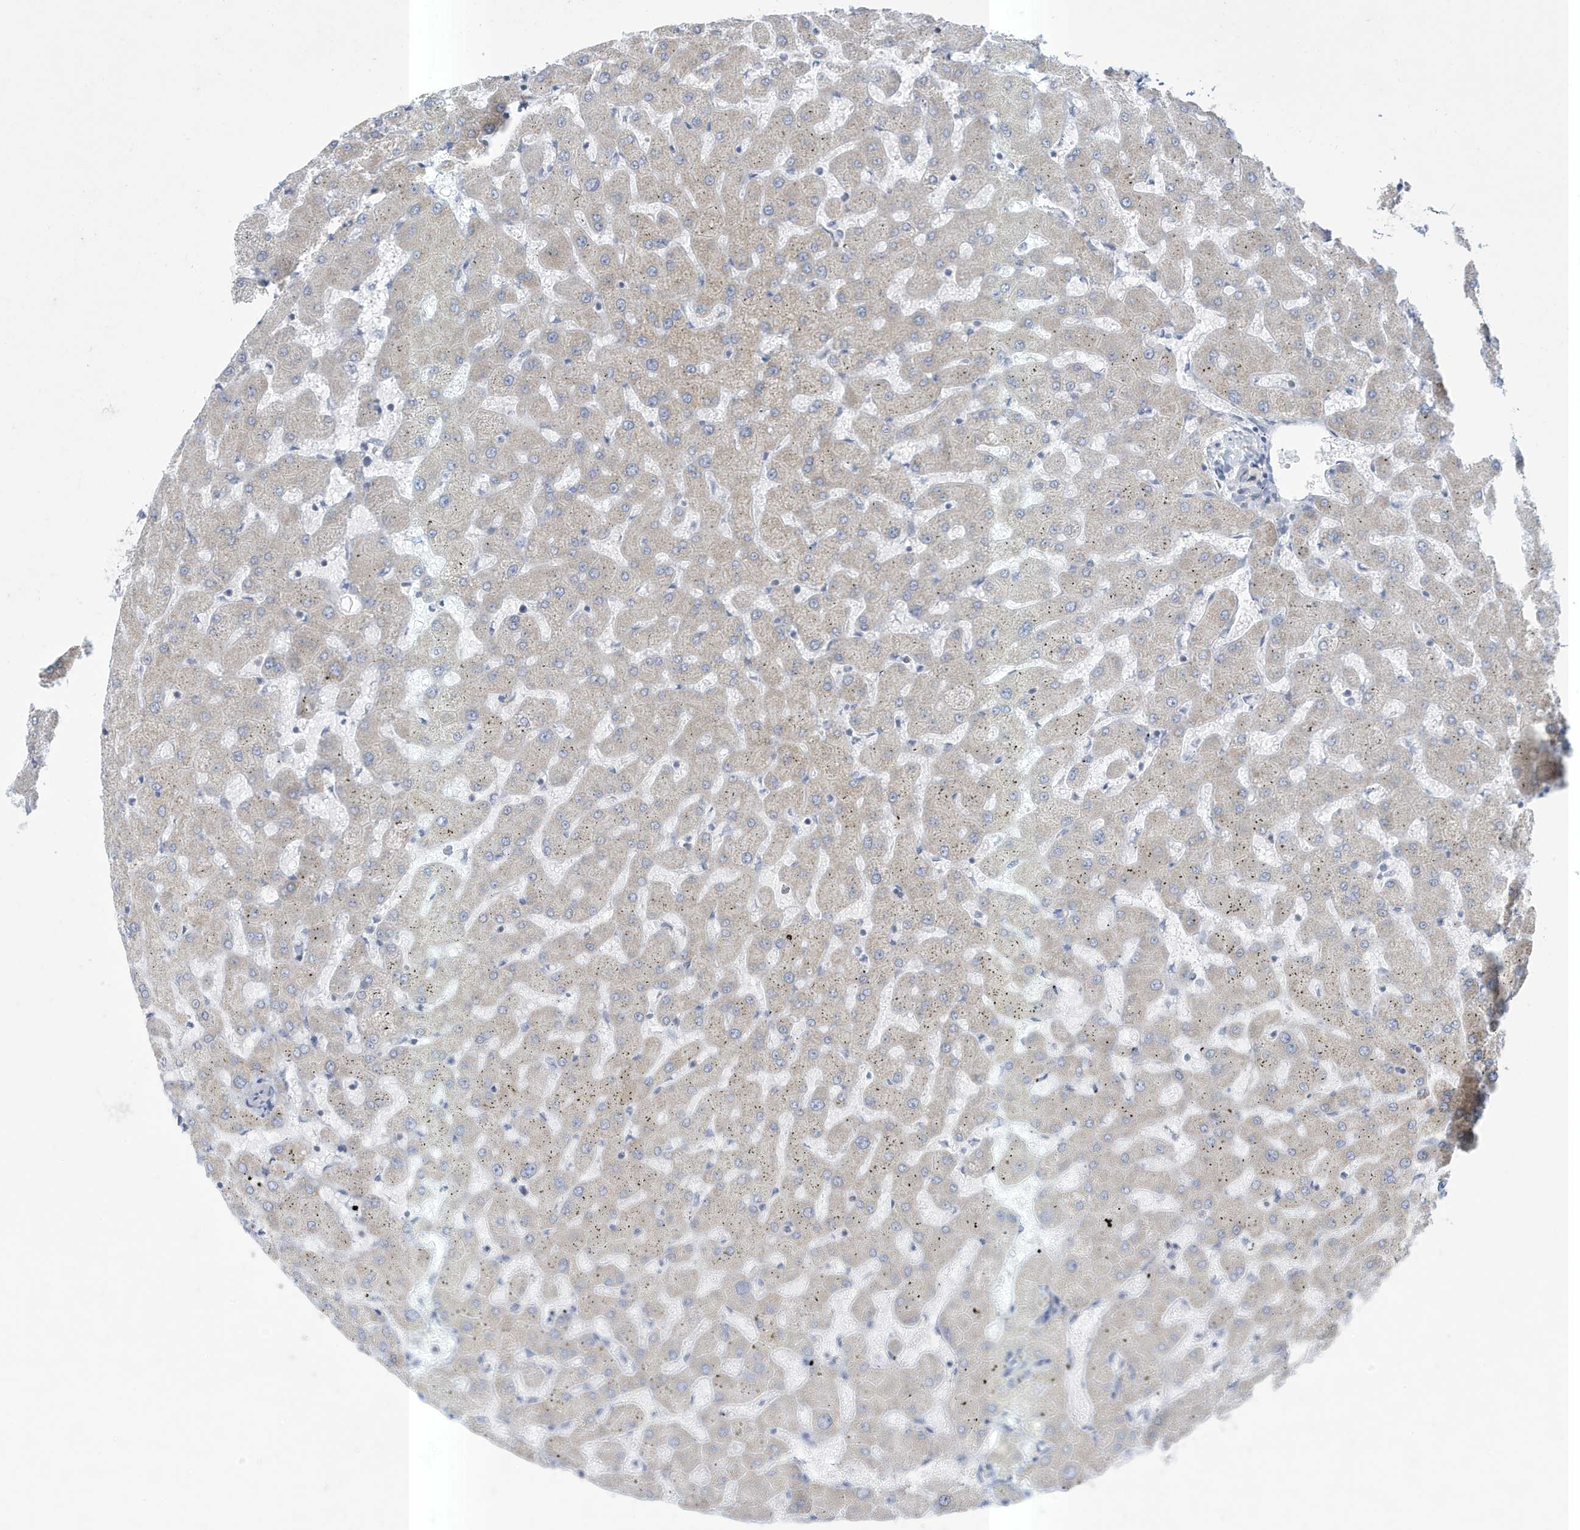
{"staining": {"intensity": "negative", "quantity": "none", "location": "none"}, "tissue": "liver", "cell_type": "Cholangiocytes", "image_type": "normal", "snomed": [{"axis": "morphology", "description": "Normal tissue, NOS"}, {"axis": "topography", "description": "Liver"}], "caption": "Liver was stained to show a protein in brown. There is no significant expression in cholangiocytes. (Stains: DAB (3,3'-diaminobenzidine) immunohistochemistry (IHC) with hematoxylin counter stain, Microscopy: brightfield microscopy at high magnification).", "gene": "SLAMF9", "patient": {"sex": "female", "age": 63}}